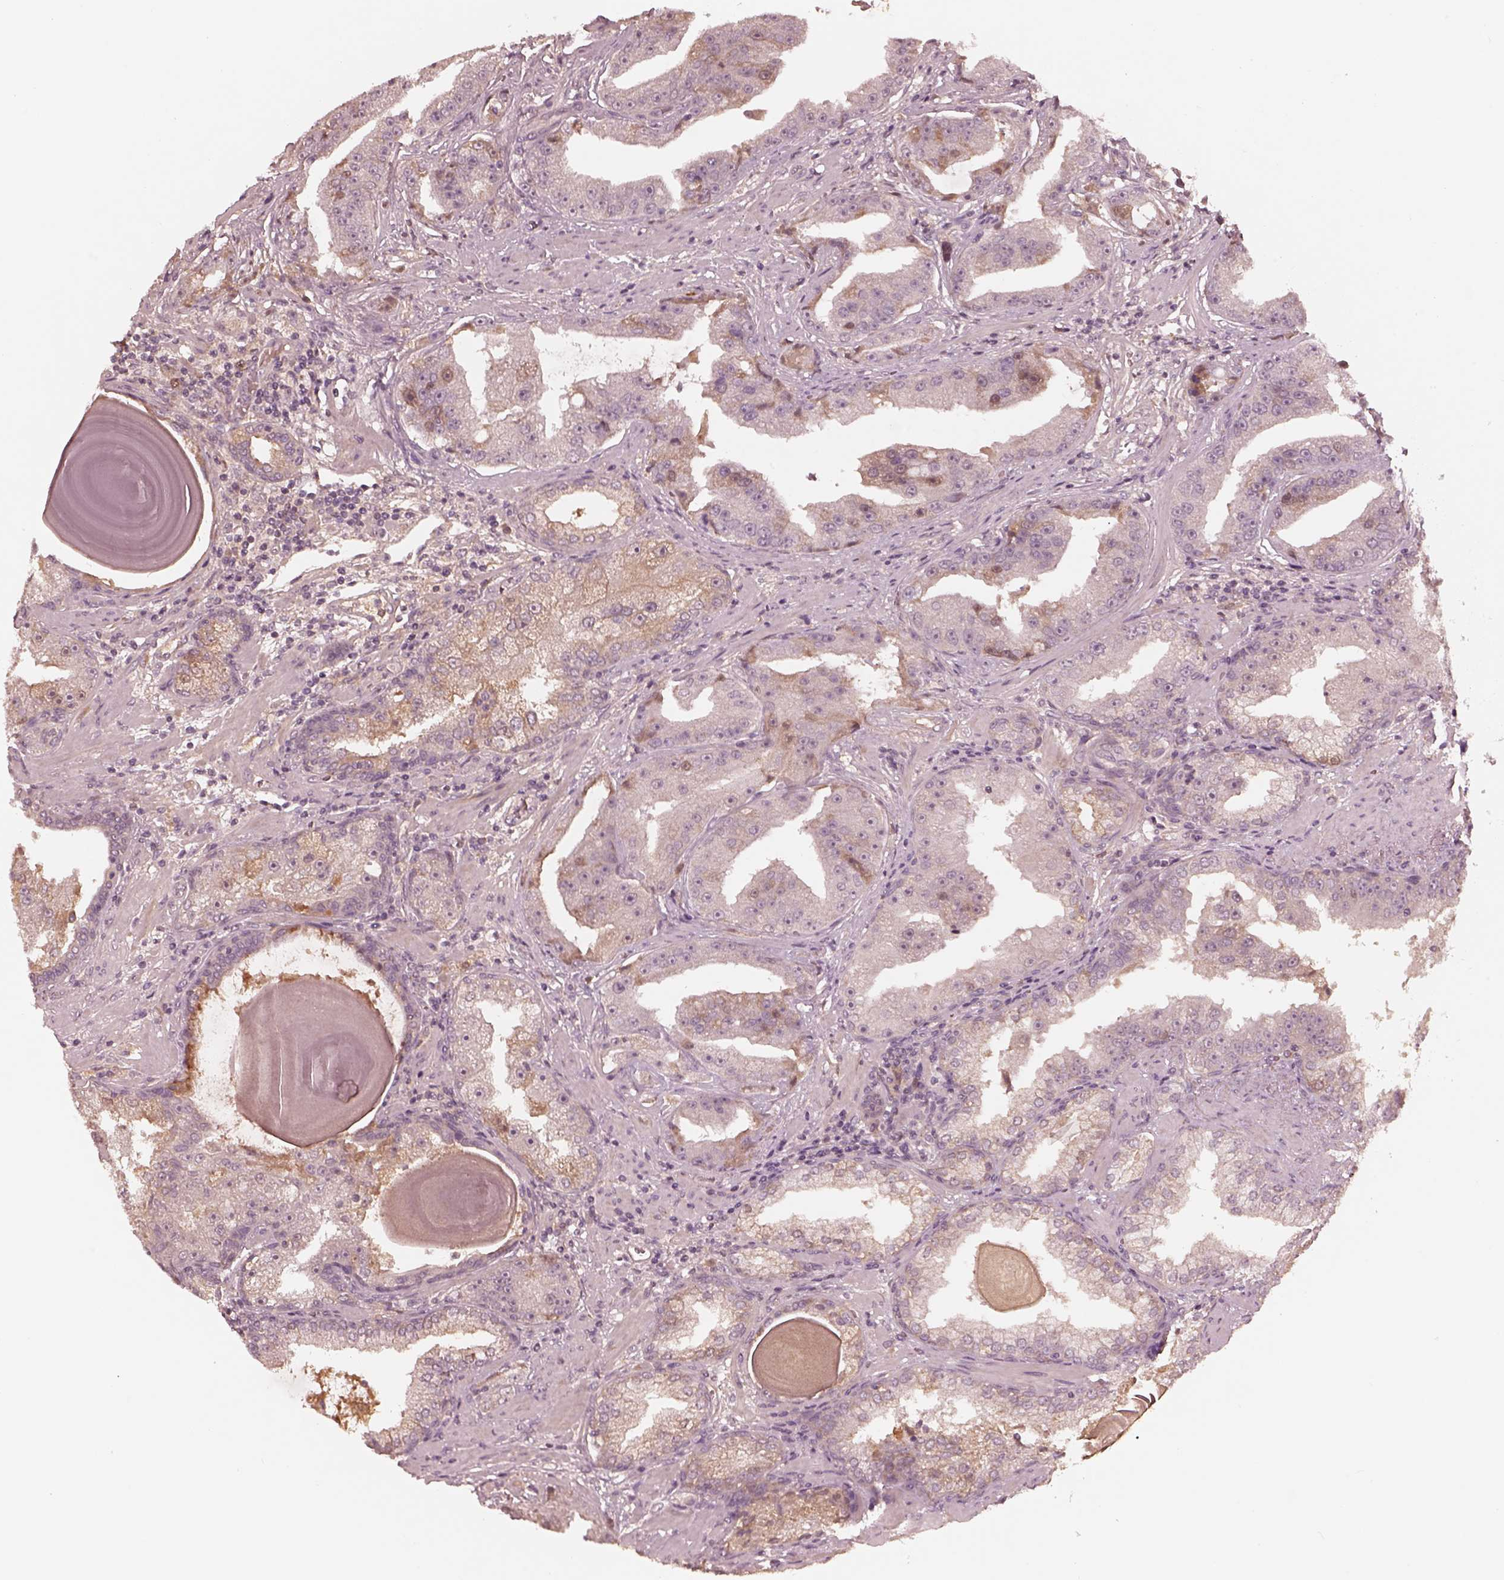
{"staining": {"intensity": "negative", "quantity": "none", "location": "none"}, "tissue": "prostate cancer", "cell_type": "Tumor cells", "image_type": "cancer", "snomed": [{"axis": "morphology", "description": "Adenocarcinoma, Low grade"}, {"axis": "topography", "description": "Prostate"}], "caption": "Low-grade adenocarcinoma (prostate) stained for a protein using immunohistochemistry (IHC) demonstrates no expression tumor cells.", "gene": "TF", "patient": {"sex": "male", "age": 62}}